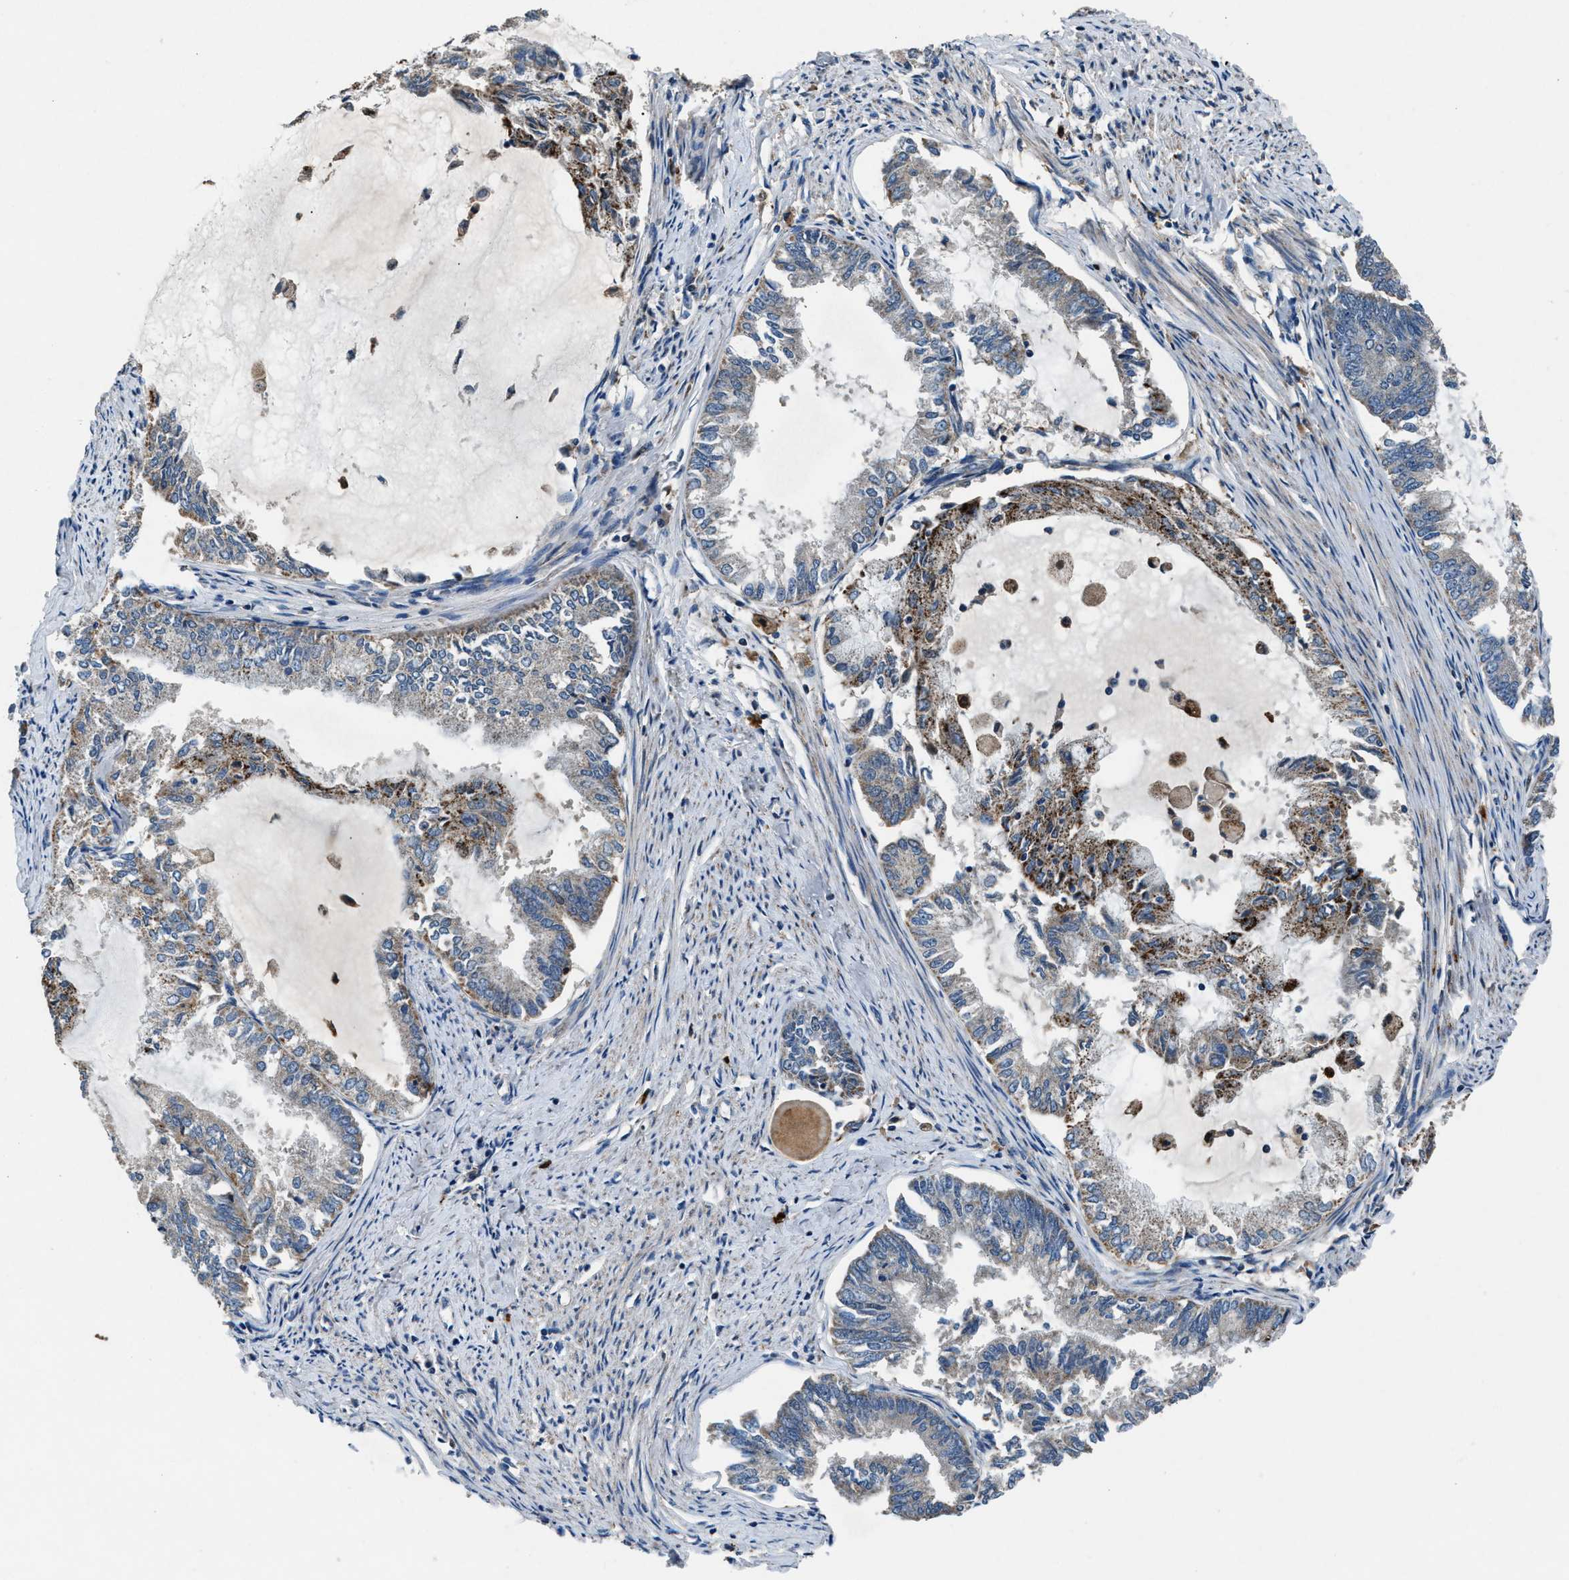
{"staining": {"intensity": "moderate", "quantity": "<25%", "location": "cytoplasmic/membranous"}, "tissue": "endometrial cancer", "cell_type": "Tumor cells", "image_type": "cancer", "snomed": [{"axis": "morphology", "description": "Adenocarcinoma, NOS"}, {"axis": "topography", "description": "Endometrium"}], "caption": "There is low levels of moderate cytoplasmic/membranous expression in tumor cells of endometrial cancer, as demonstrated by immunohistochemical staining (brown color).", "gene": "FAM221A", "patient": {"sex": "female", "age": 86}}